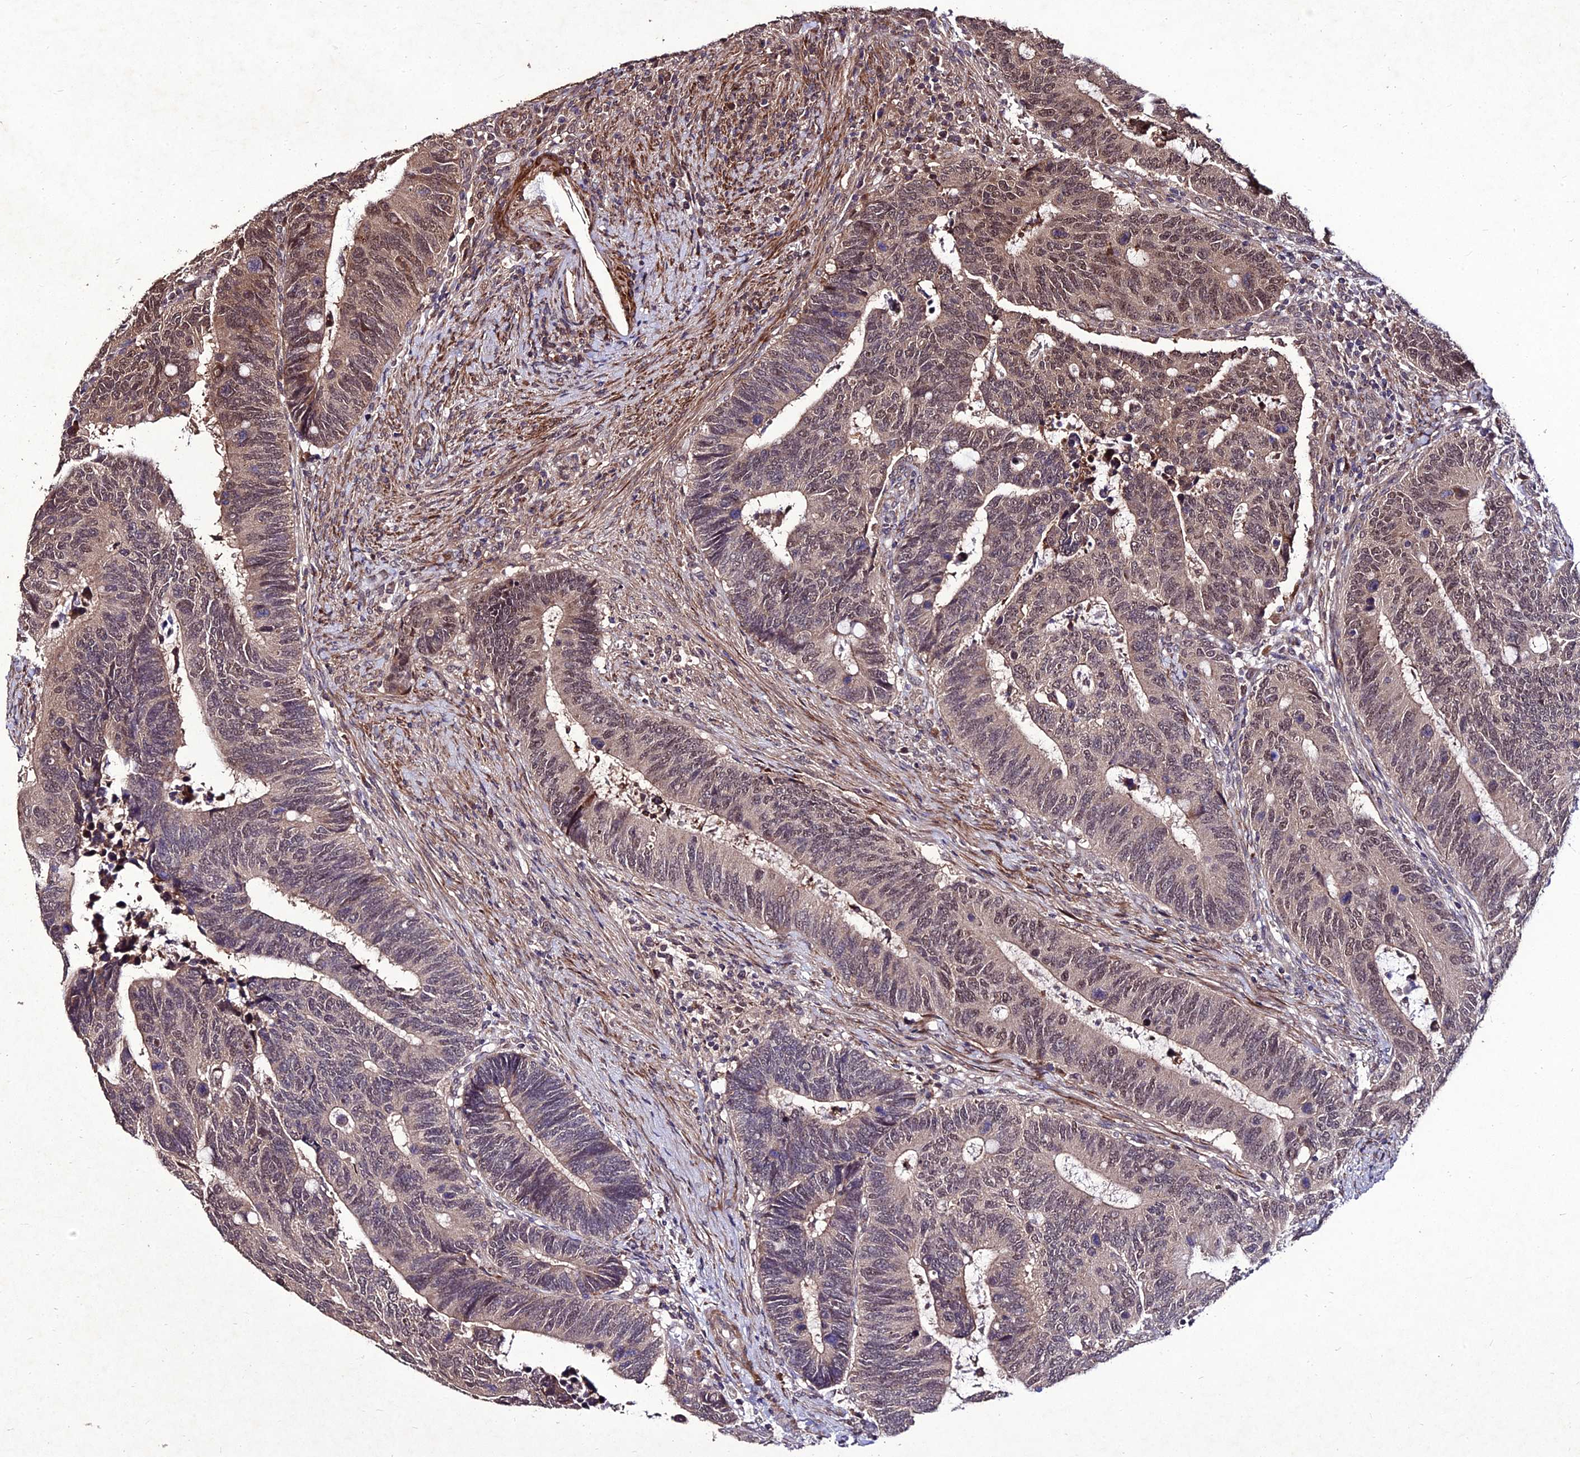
{"staining": {"intensity": "moderate", "quantity": "25%-75%", "location": "cytoplasmic/membranous,nuclear"}, "tissue": "colorectal cancer", "cell_type": "Tumor cells", "image_type": "cancer", "snomed": [{"axis": "morphology", "description": "Adenocarcinoma, NOS"}, {"axis": "topography", "description": "Colon"}], "caption": "Adenocarcinoma (colorectal) was stained to show a protein in brown. There is medium levels of moderate cytoplasmic/membranous and nuclear positivity in approximately 25%-75% of tumor cells. (Stains: DAB (3,3'-diaminobenzidine) in brown, nuclei in blue, Microscopy: brightfield microscopy at high magnification).", "gene": "ZNF766", "patient": {"sex": "male", "age": 87}}